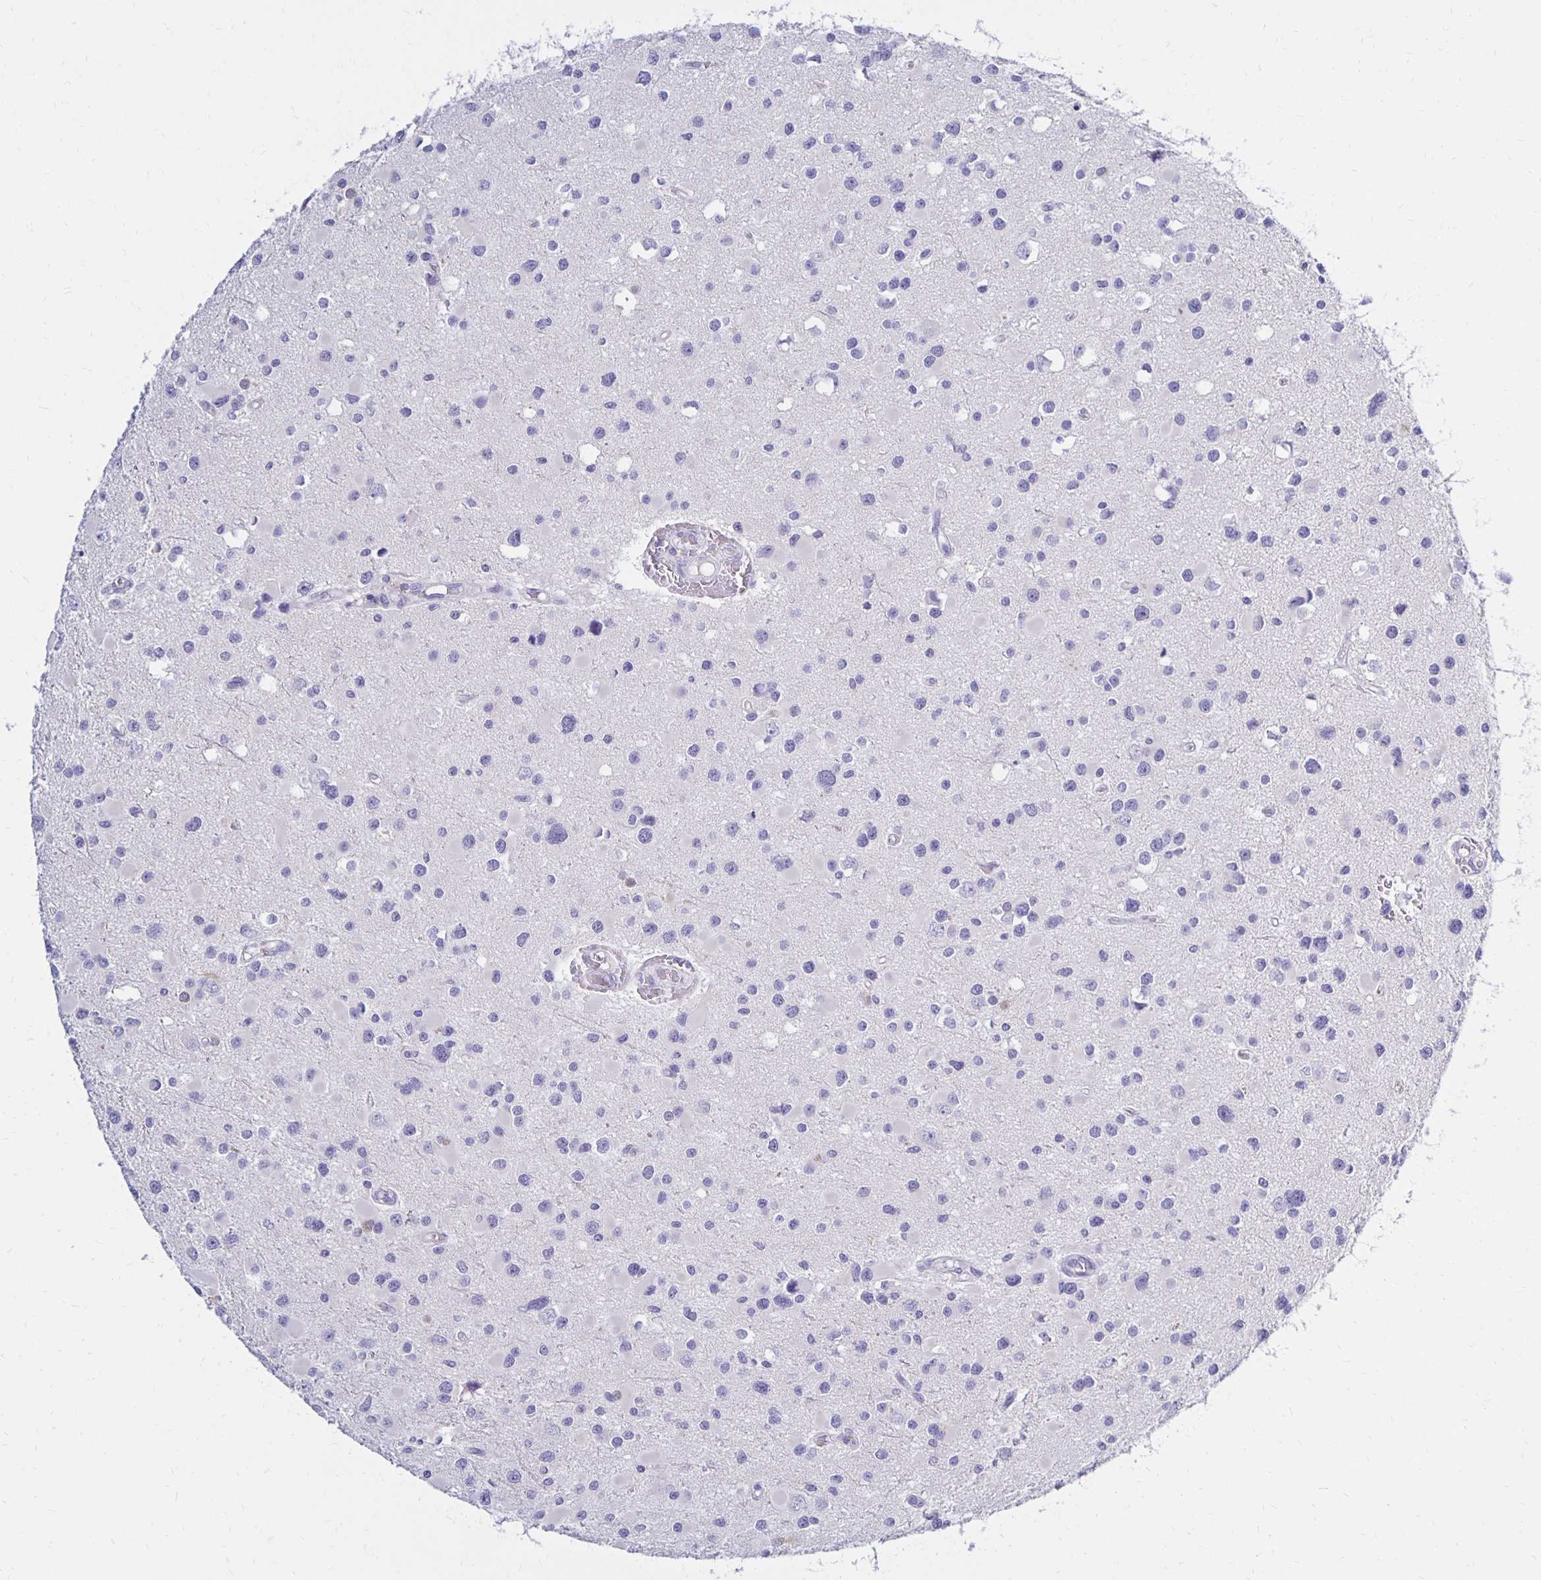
{"staining": {"intensity": "negative", "quantity": "none", "location": "none"}, "tissue": "glioma", "cell_type": "Tumor cells", "image_type": "cancer", "snomed": [{"axis": "morphology", "description": "Glioma, malignant, High grade"}, {"axis": "topography", "description": "Brain"}], "caption": "Immunohistochemistry (IHC) image of neoplastic tissue: human glioma stained with DAB (3,3'-diaminobenzidine) shows no significant protein expression in tumor cells.", "gene": "FNTB", "patient": {"sex": "male", "age": 54}}